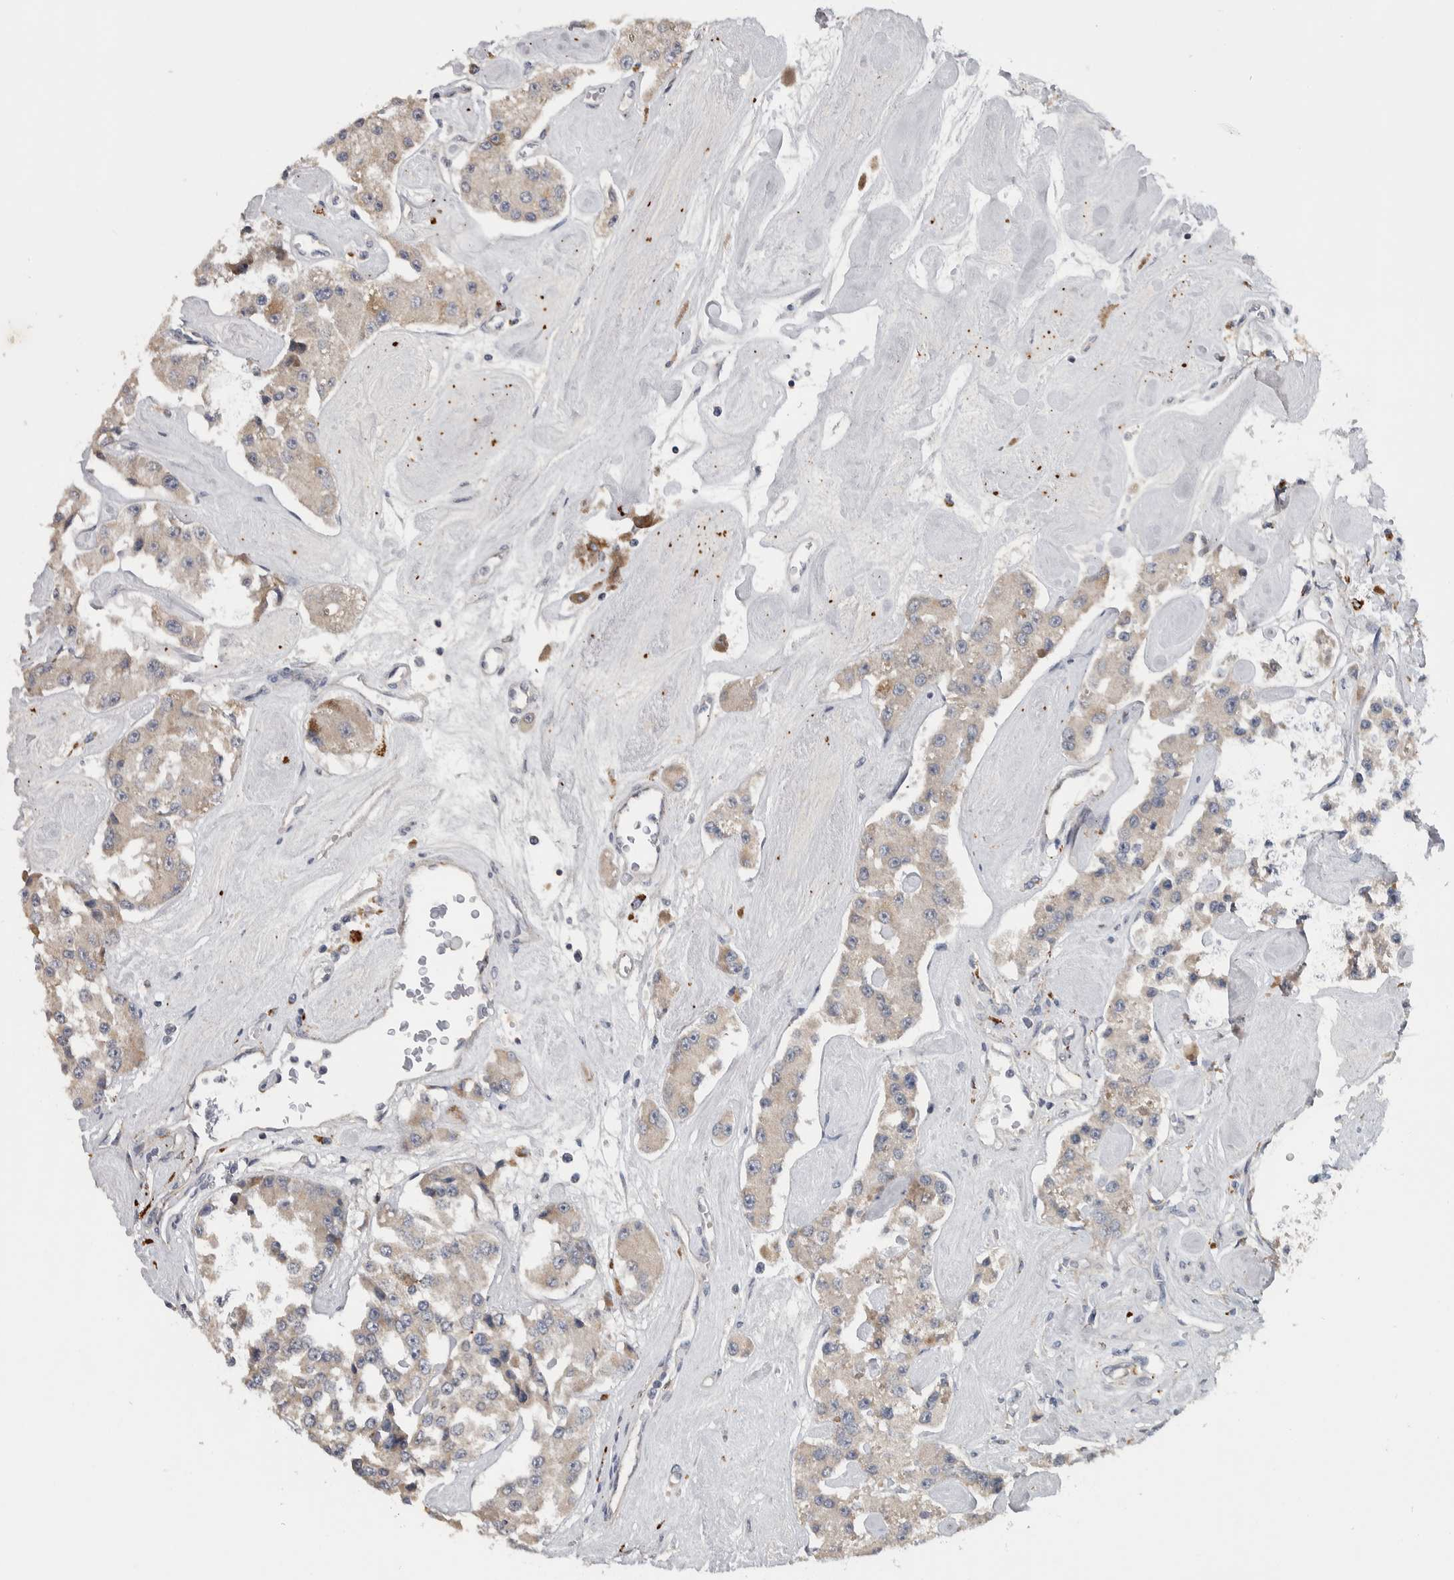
{"staining": {"intensity": "weak", "quantity": "25%-75%", "location": "cytoplasmic/membranous"}, "tissue": "carcinoid", "cell_type": "Tumor cells", "image_type": "cancer", "snomed": [{"axis": "morphology", "description": "Carcinoid, malignant, NOS"}, {"axis": "topography", "description": "Pancreas"}], "caption": "IHC of carcinoid (malignant) demonstrates low levels of weak cytoplasmic/membranous expression in about 25%-75% of tumor cells.", "gene": "FAM83G", "patient": {"sex": "male", "age": 41}}